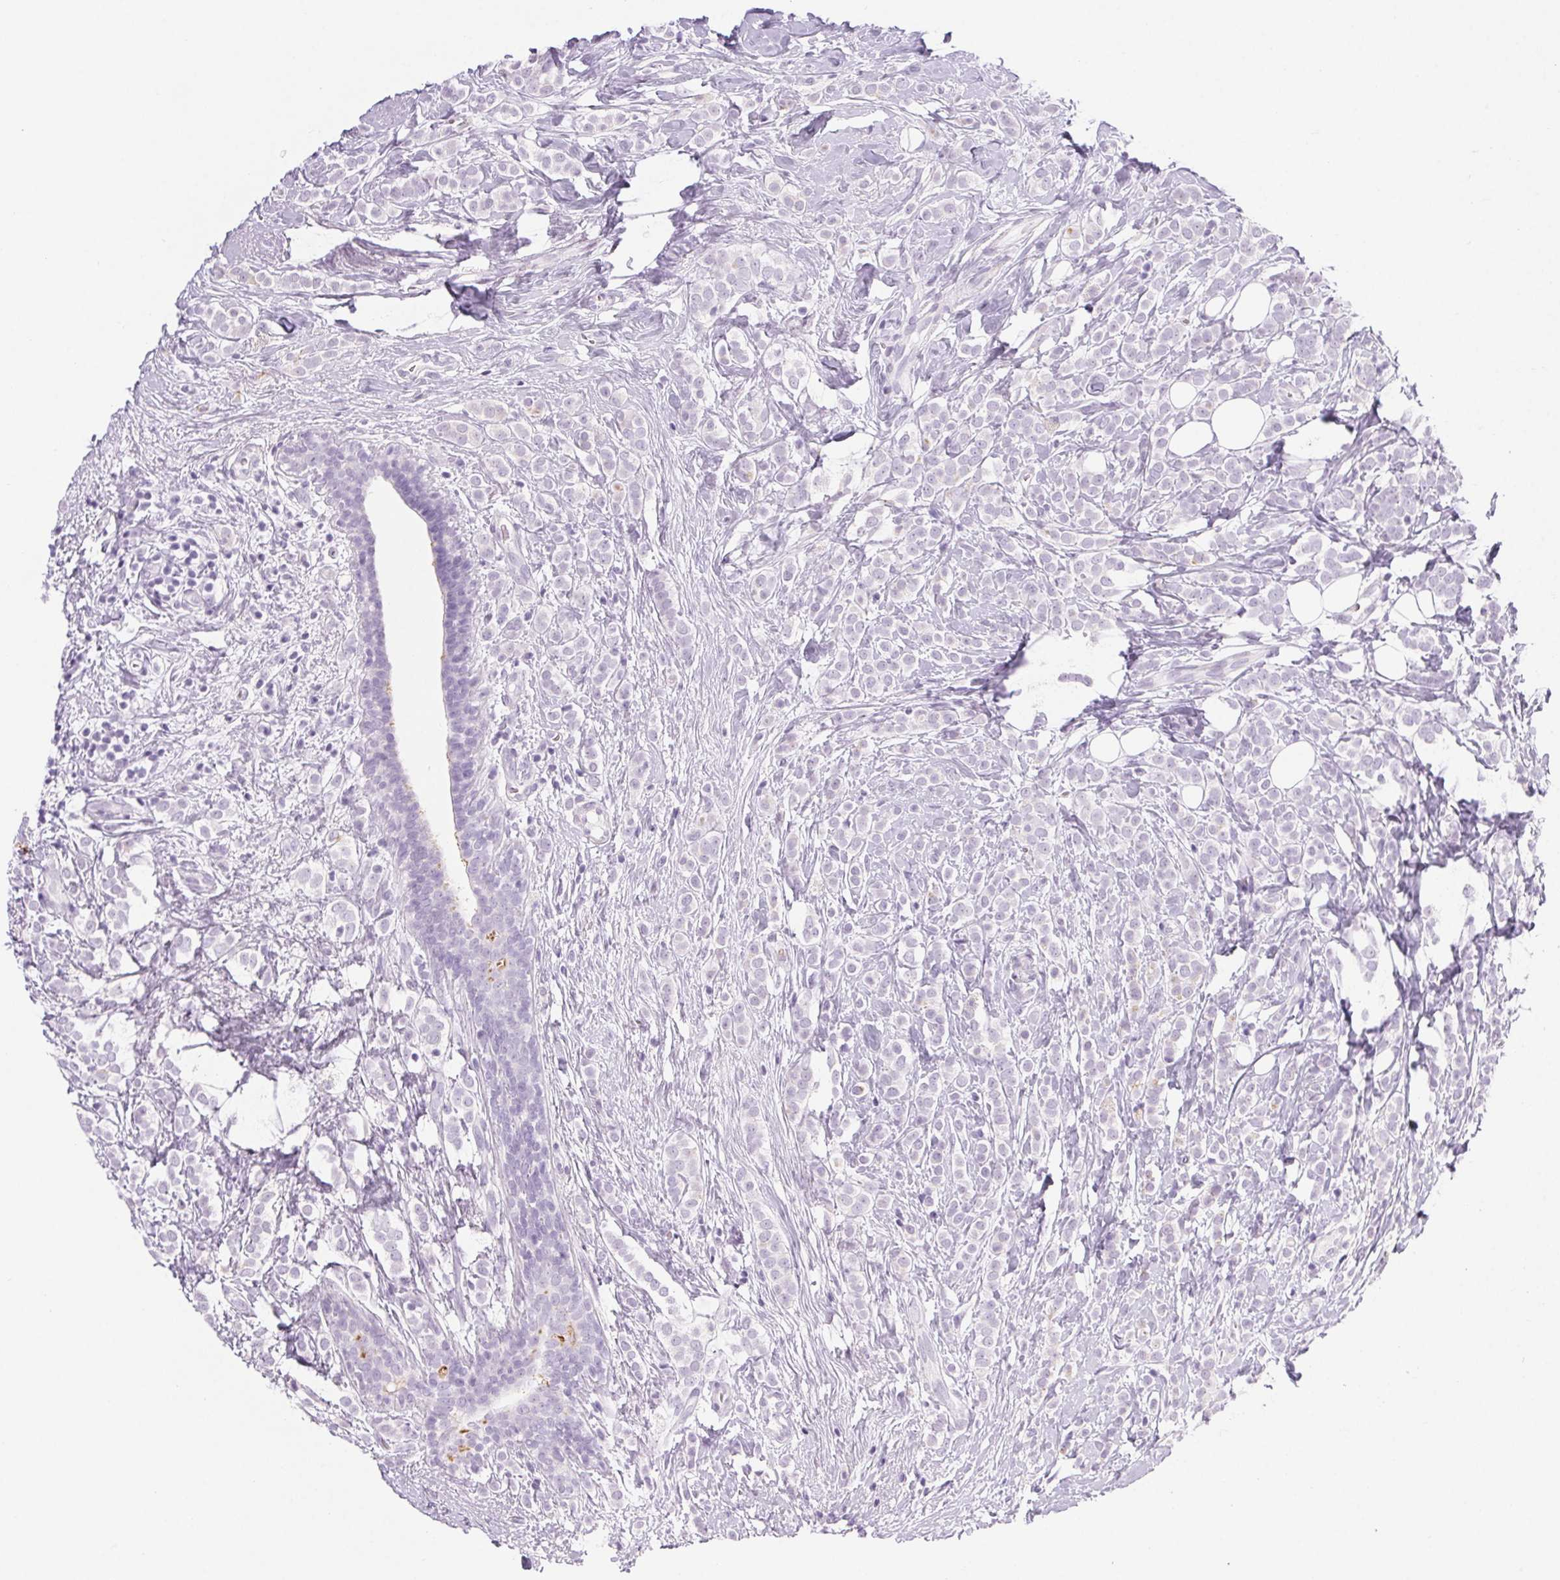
{"staining": {"intensity": "negative", "quantity": "none", "location": "none"}, "tissue": "breast cancer", "cell_type": "Tumor cells", "image_type": "cancer", "snomed": [{"axis": "morphology", "description": "Lobular carcinoma"}, {"axis": "topography", "description": "Breast"}], "caption": "There is no significant staining in tumor cells of breast cancer.", "gene": "LRP2", "patient": {"sex": "female", "age": 49}}